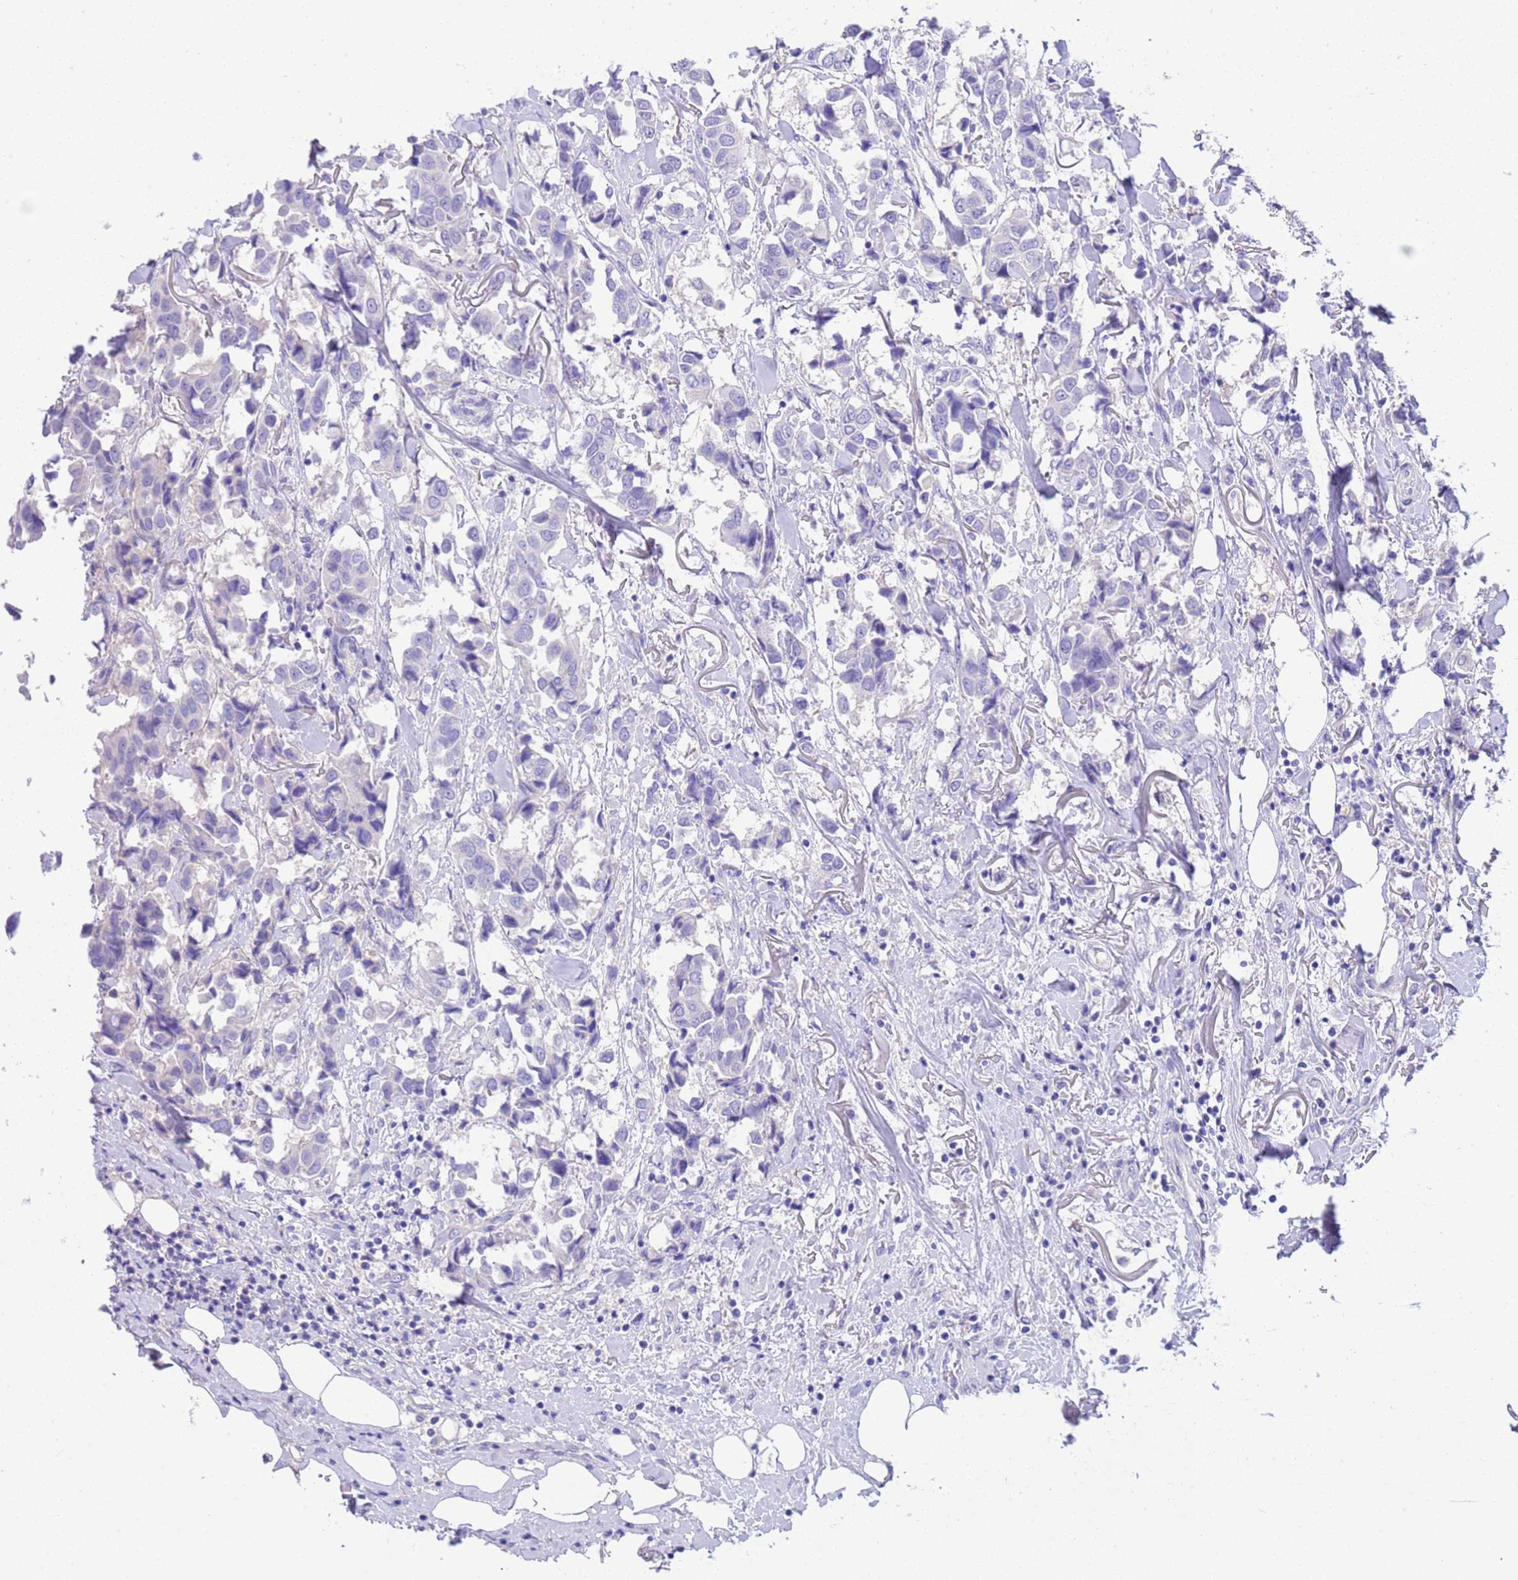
{"staining": {"intensity": "negative", "quantity": "none", "location": "none"}, "tissue": "breast cancer", "cell_type": "Tumor cells", "image_type": "cancer", "snomed": [{"axis": "morphology", "description": "Duct carcinoma"}, {"axis": "topography", "description": "Breast"}], "caption": "Photomicrograph shows no protein expression in tumor cells of intraductal carcinoma (breast) tissue. Nuclei are stained in blue.", "gene": "USP38", "patient": {"sex": "female", "age": 80}}